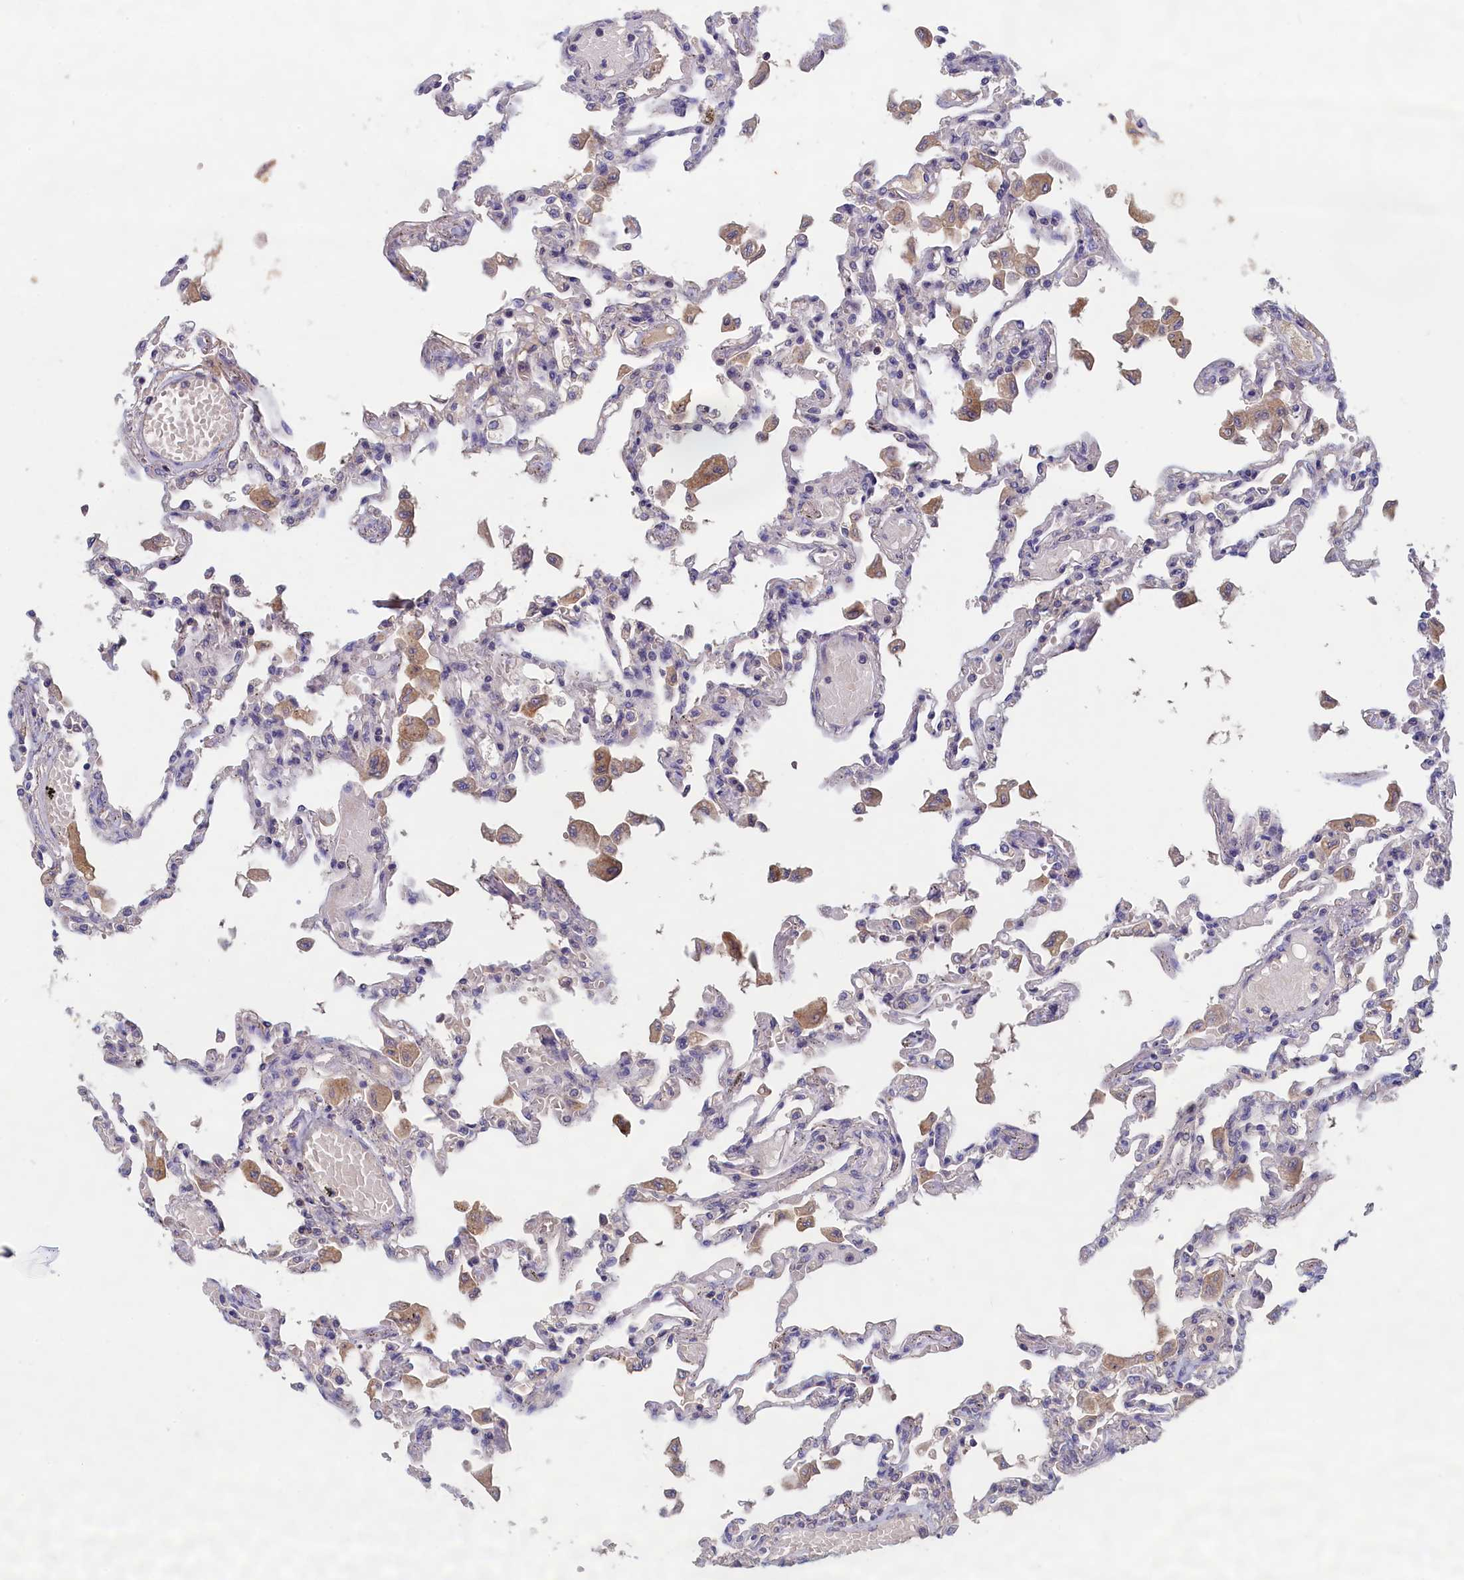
{"staining": {"intensity": "negative", "quantity": "none", "location": "none"}, "tissue": "lung", "cell_type": "Alveolar cells", "image_type": "normal", "snomed": [{"axis": "morphology", "description": "Normal tissue, NOS"}, {"axis": "topography", "description": "Bronchus"}, {"axis": "topography", "description": "Lung"}], "caption": "High magnification brightfield microscopy of benign lung stained with DAB (3,3'-diaminobenzidine) (brown) and counterstained with hematoxylin (blue): alveolar cells show no significant expression. (DAB immunohistochemistry (IHC) visualized using brightfield microscopy, high magnification).", "gene": "CELF5", "patient": {"sex": "female", "age": 49}}